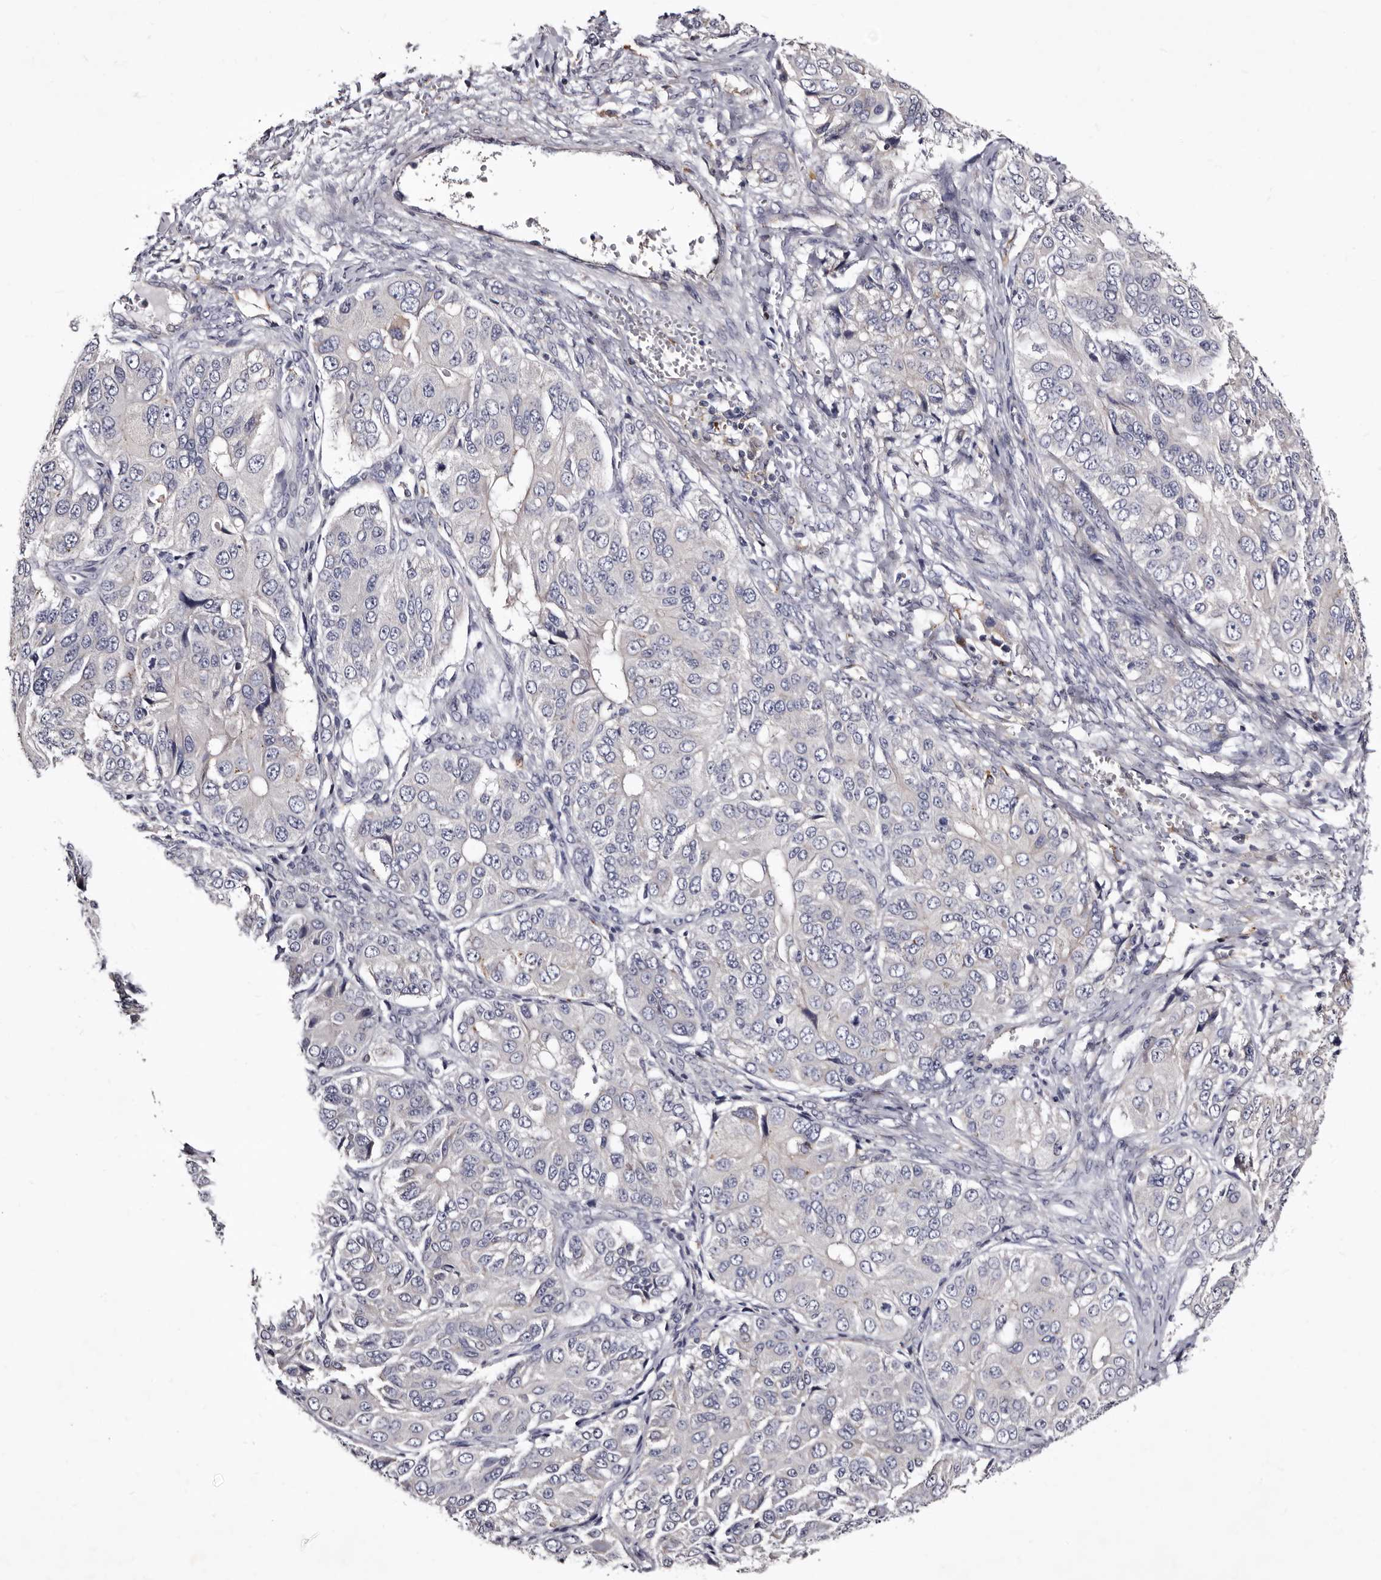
{"staining": {"intensity": "negative", "quantity": "none", "location": "none"}, "tissue": "ovarian cancer", "cell_type": "Tumor cells", "image_type": "cancer", "snomed": [{"axis": "morphology", "description": "Carcinoma, endometroid"}, {"axis": "topography", "description": "Ovary"}], "caption": "Ovarian endometroid carcinoma was stained to show a protein in brown. There is no significant staining in tumor cells.", "gene": "AUNIP", "patient": {"sex": "female", "age": 51}}